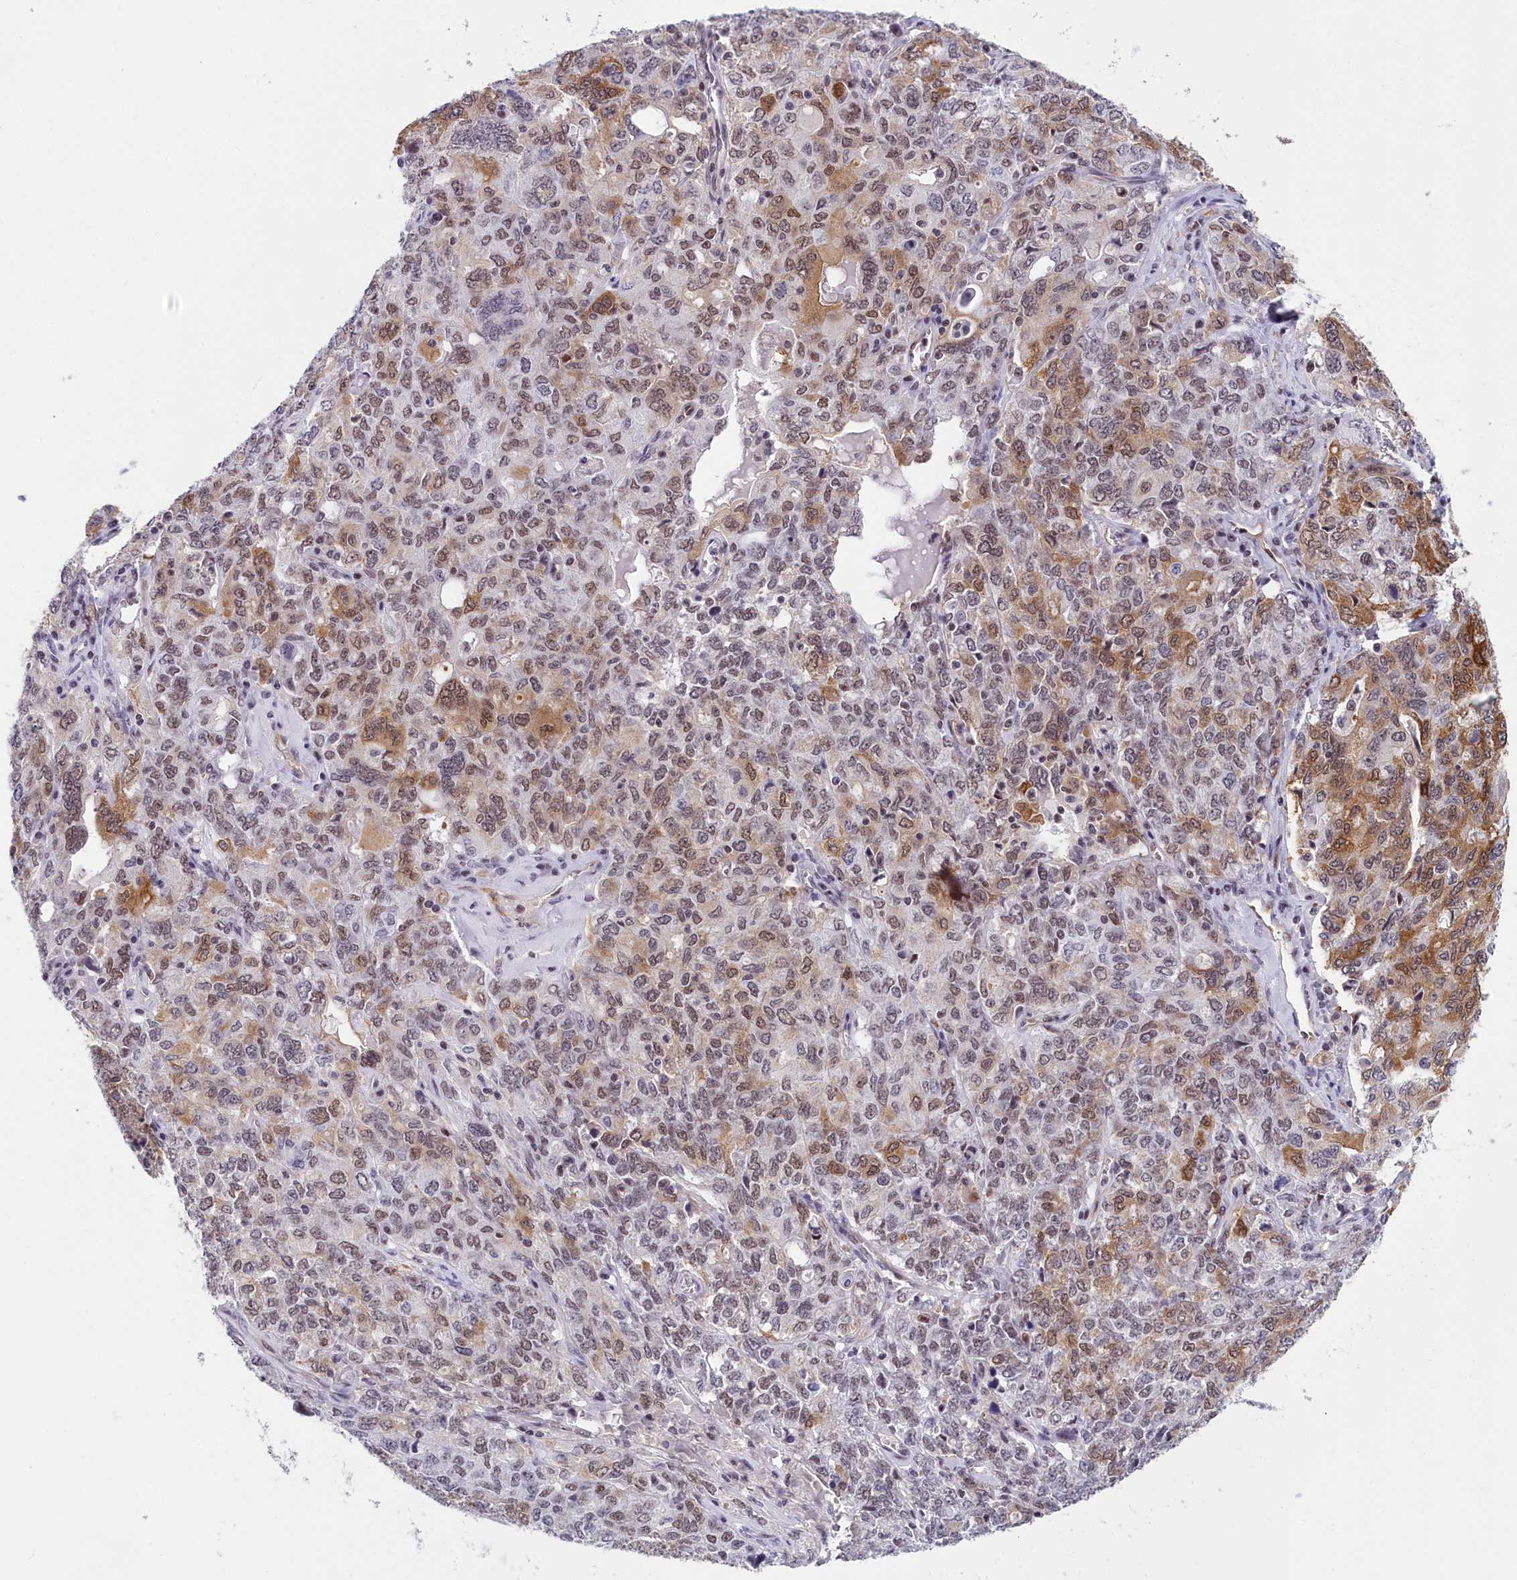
{"staining": {"intensity": "moderate", "quantity": ">75%", "location": "cytoplasmic/membranous,nuclear"}, "tissue": "ovarian cancer", "cell_type": "Tumor cells", "image_type": "cancer", "snomed": [{"axis": "morphology", "description": "Carcinoma, endometroid"}, {"axis": "topography", "description": "Ovary"}], "caption": "Ovarian endometroid carcinoma was stained to show a protein in brown. There is medium levels of moderate cytoplasmic/membranous and nuclear positivity in approximately >75% of tumor cells.", "gene": "CCDC97", "patient": {"sex": "female", "age": 62}}